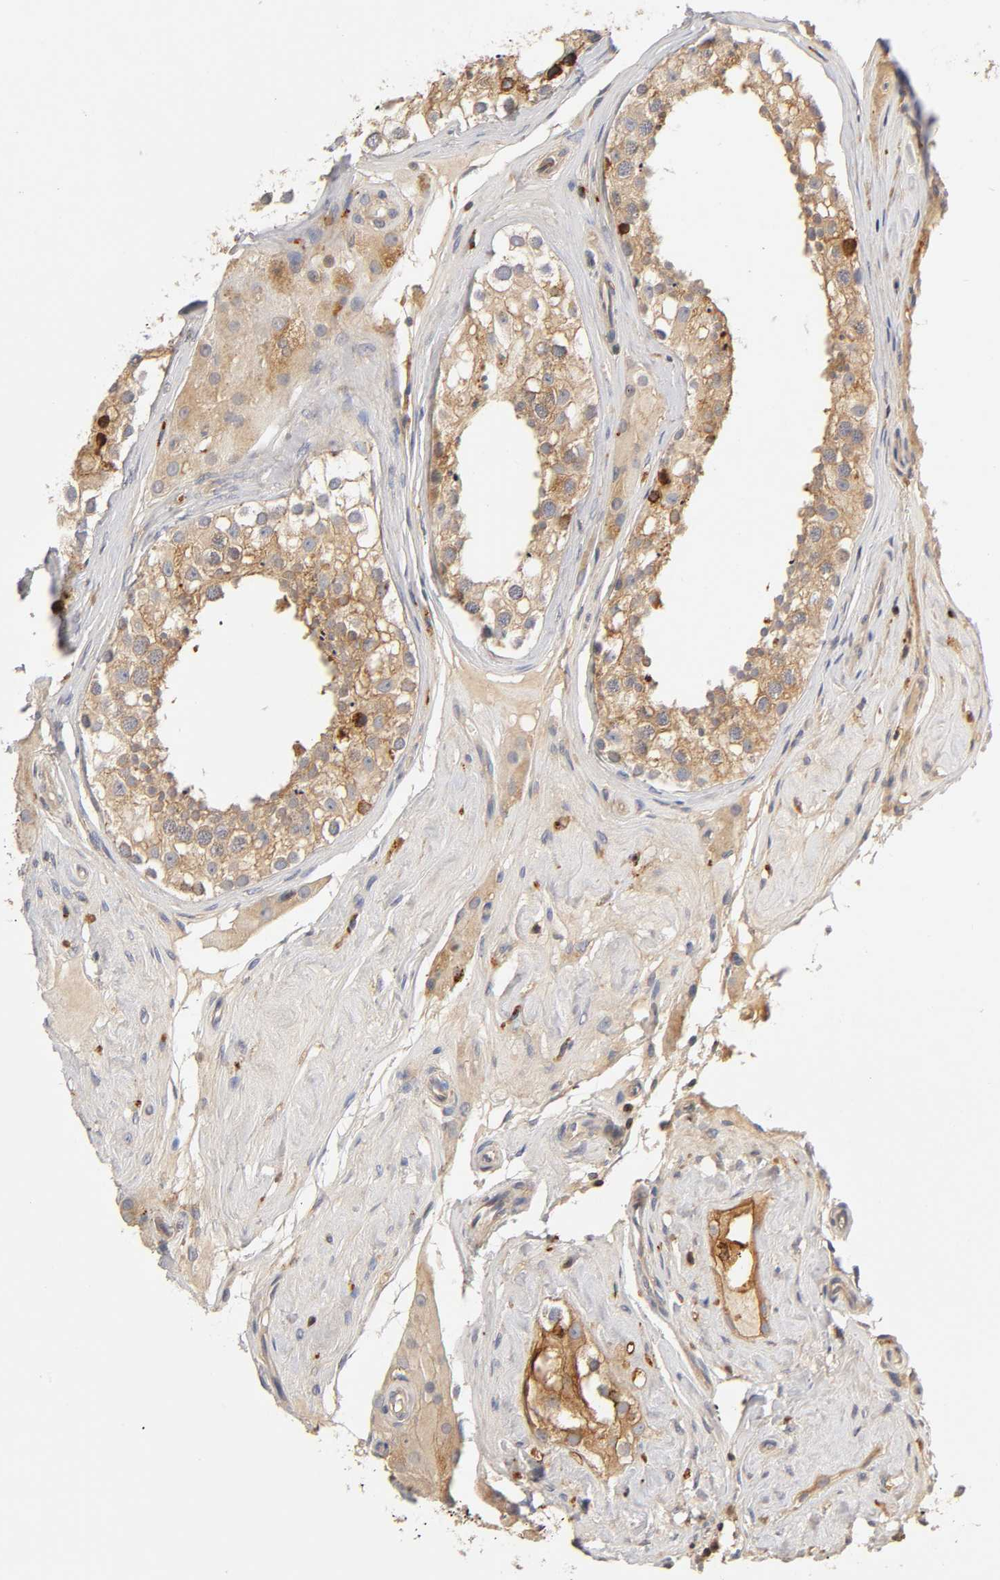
{"staining": {"intensity": "moderate", "quantity": ">75%", "location": "cytoplasmic/membranous"}, "tissue": "testis", "cell_type": "Cells in seminiferous ducts", "image_type": "normal", "snomed": [{"axis": "morphology", "description": "Normal tissue, NOS"}, {"axis": "topography", "description": "Testis"}], "caption": "This is a micrograph of IHC staining of unremarkable testis, which shows moderate staining in the cytoplasmic/membranous of cells in seminiferous ducts.", "gene": "RHOA", "patient": {"sex": "male", "age": 68}}